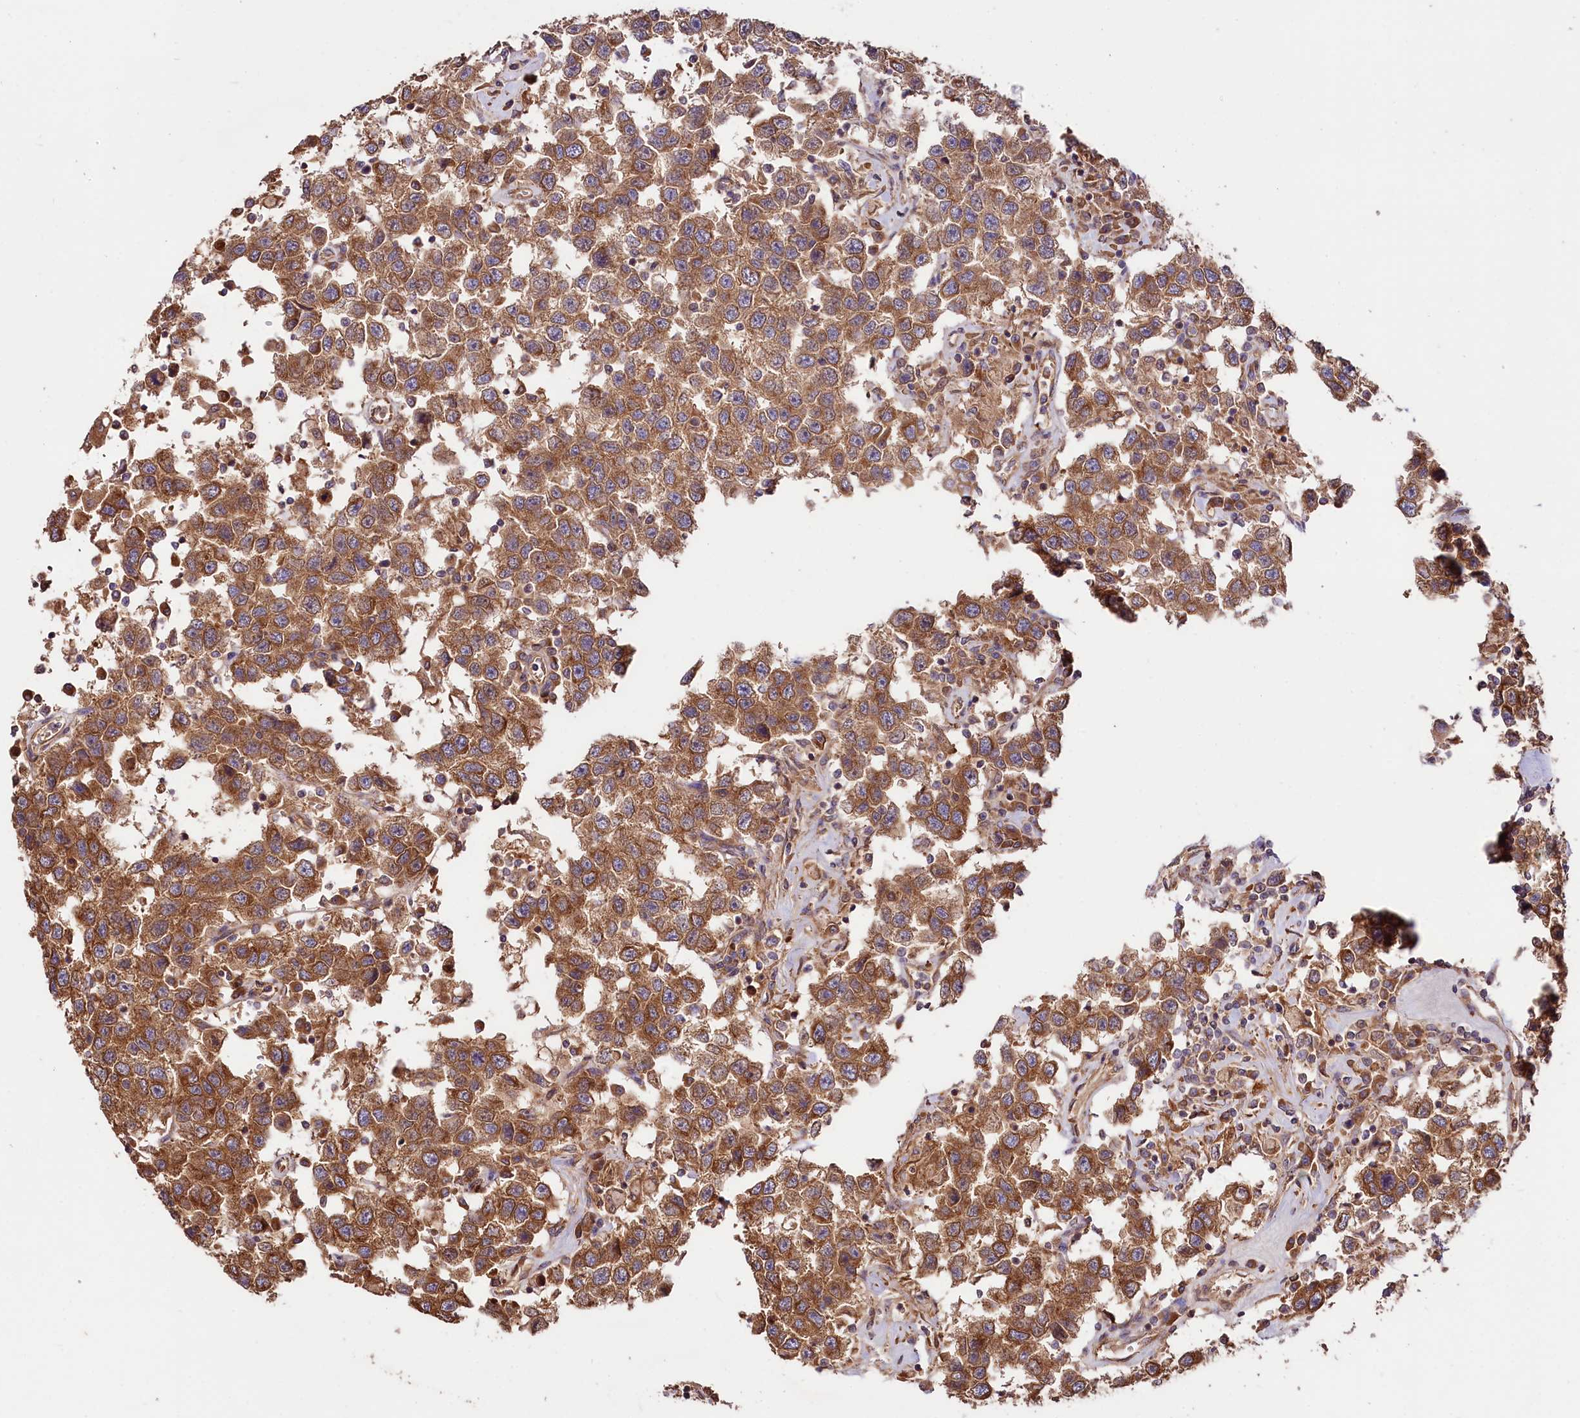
{"staining": {"intensity": "moderate", "quantity": ">75%", "location": "cytoplasmic/membranous"}, "tissue": "testis cancer", "cell_type": "Tumor cells", "image_type": "cancer", "snomed": [{"axis": "morphology", "description": "Seminoma, NOS"}, {"axis": "topography", "description": "Testis"}], "caption": "Protein staining by IHC displays moderate cytoplasmic/membranous positivity in approximately >75% of tumor cells in testis cancer (seminoma).", "gene": "CEP295", "patient": {"sex": "male", "age": 41}}